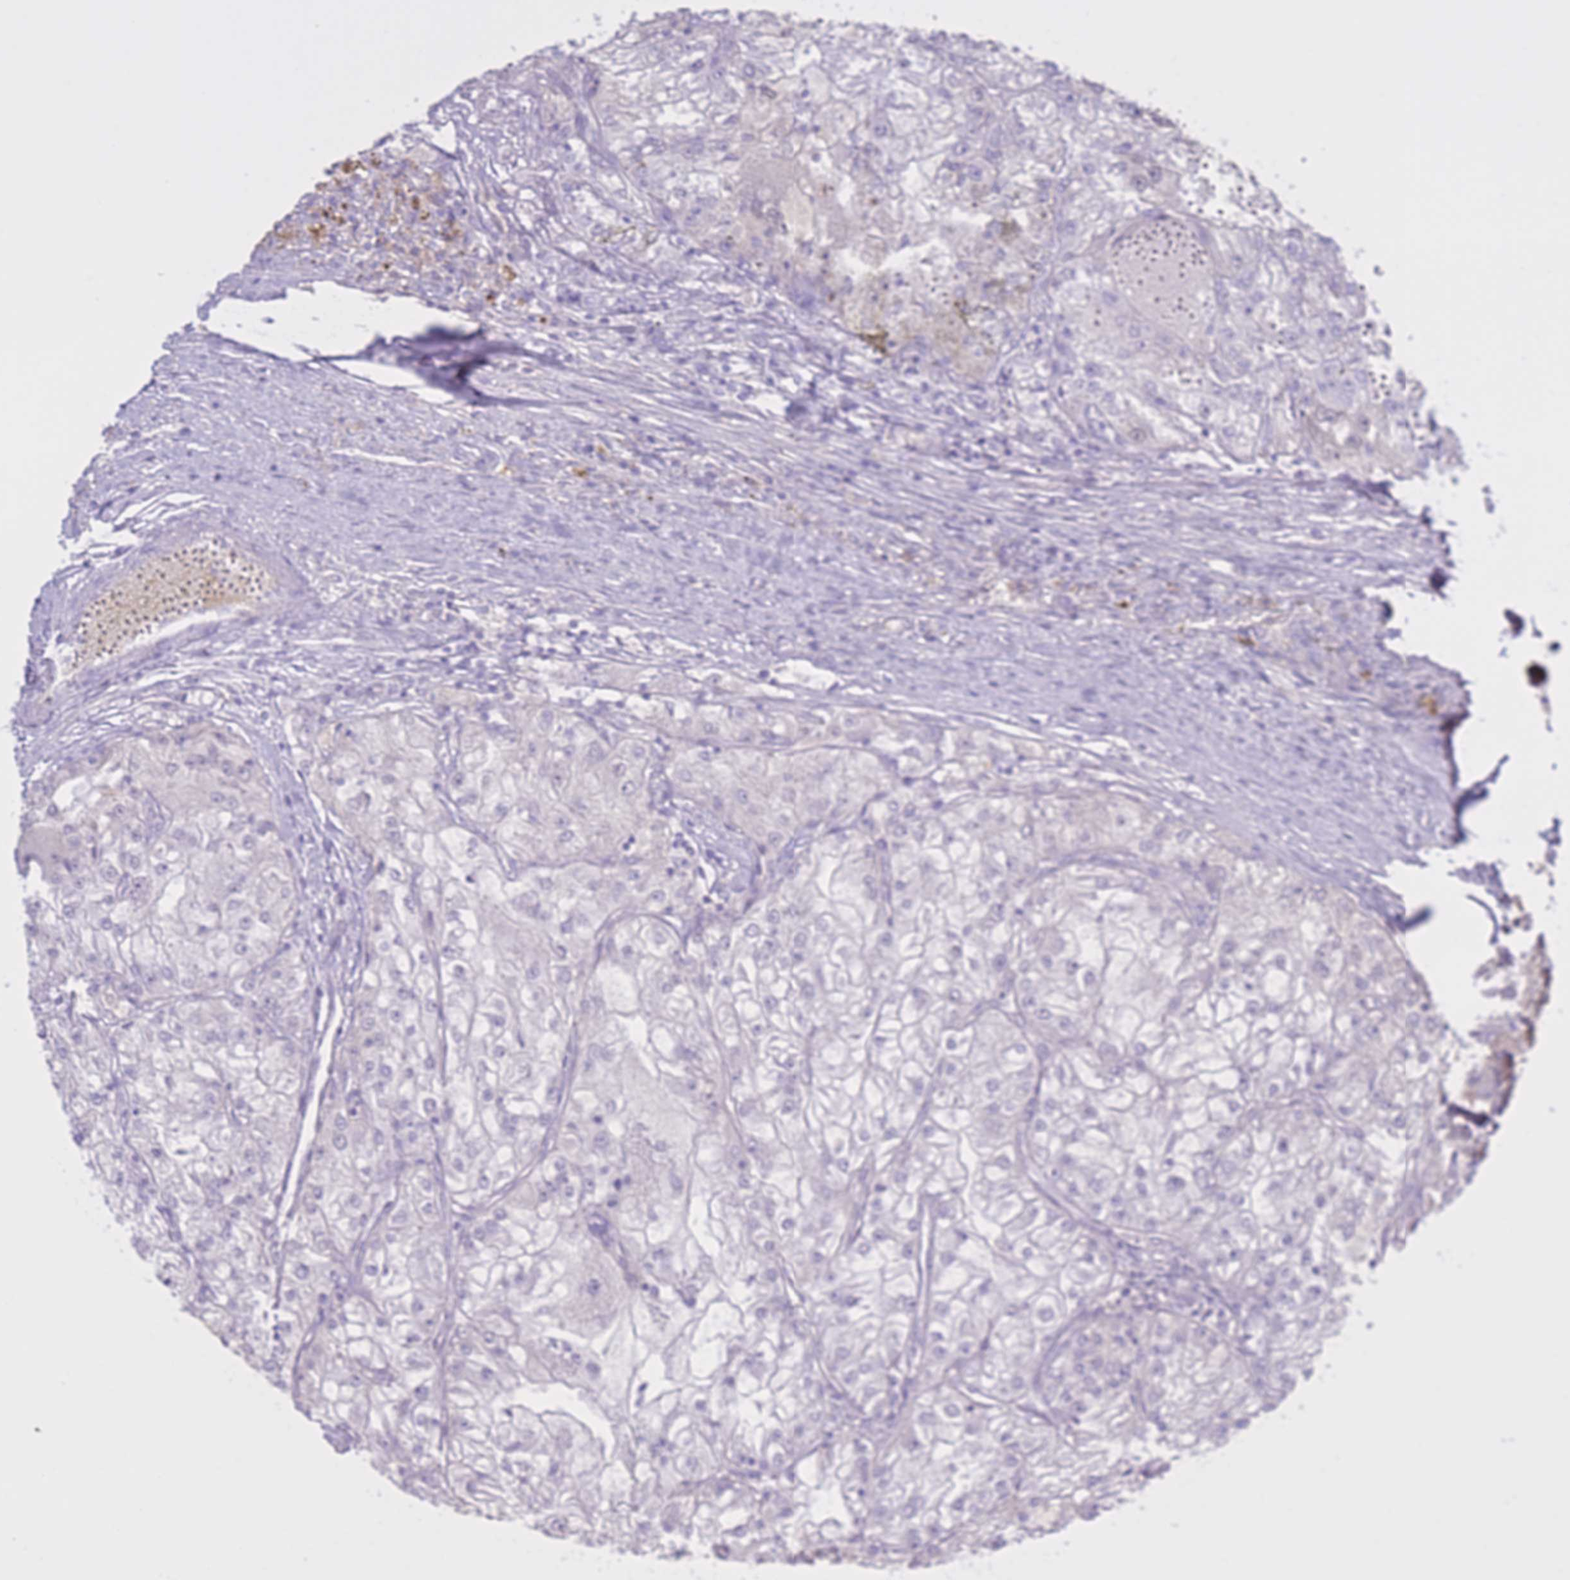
{"staining": {"intensity": "negative", "quantity": "none", "location": "none"}, "tissue": "renal cancer", "cell_type": "Tumor cells", "image_type": "cancer", "snomed": [{"axis": "morphology", "description": "Adenocarcinoma, NOS"}, {"axis": "topography", "description": "Kidney"}], "caption": "IHC of renal cancer (adenocarcinoma) displays no staining in tumor cells.", "gene": "AP3S2", "patient": {"sex": "female", "age": 72}}